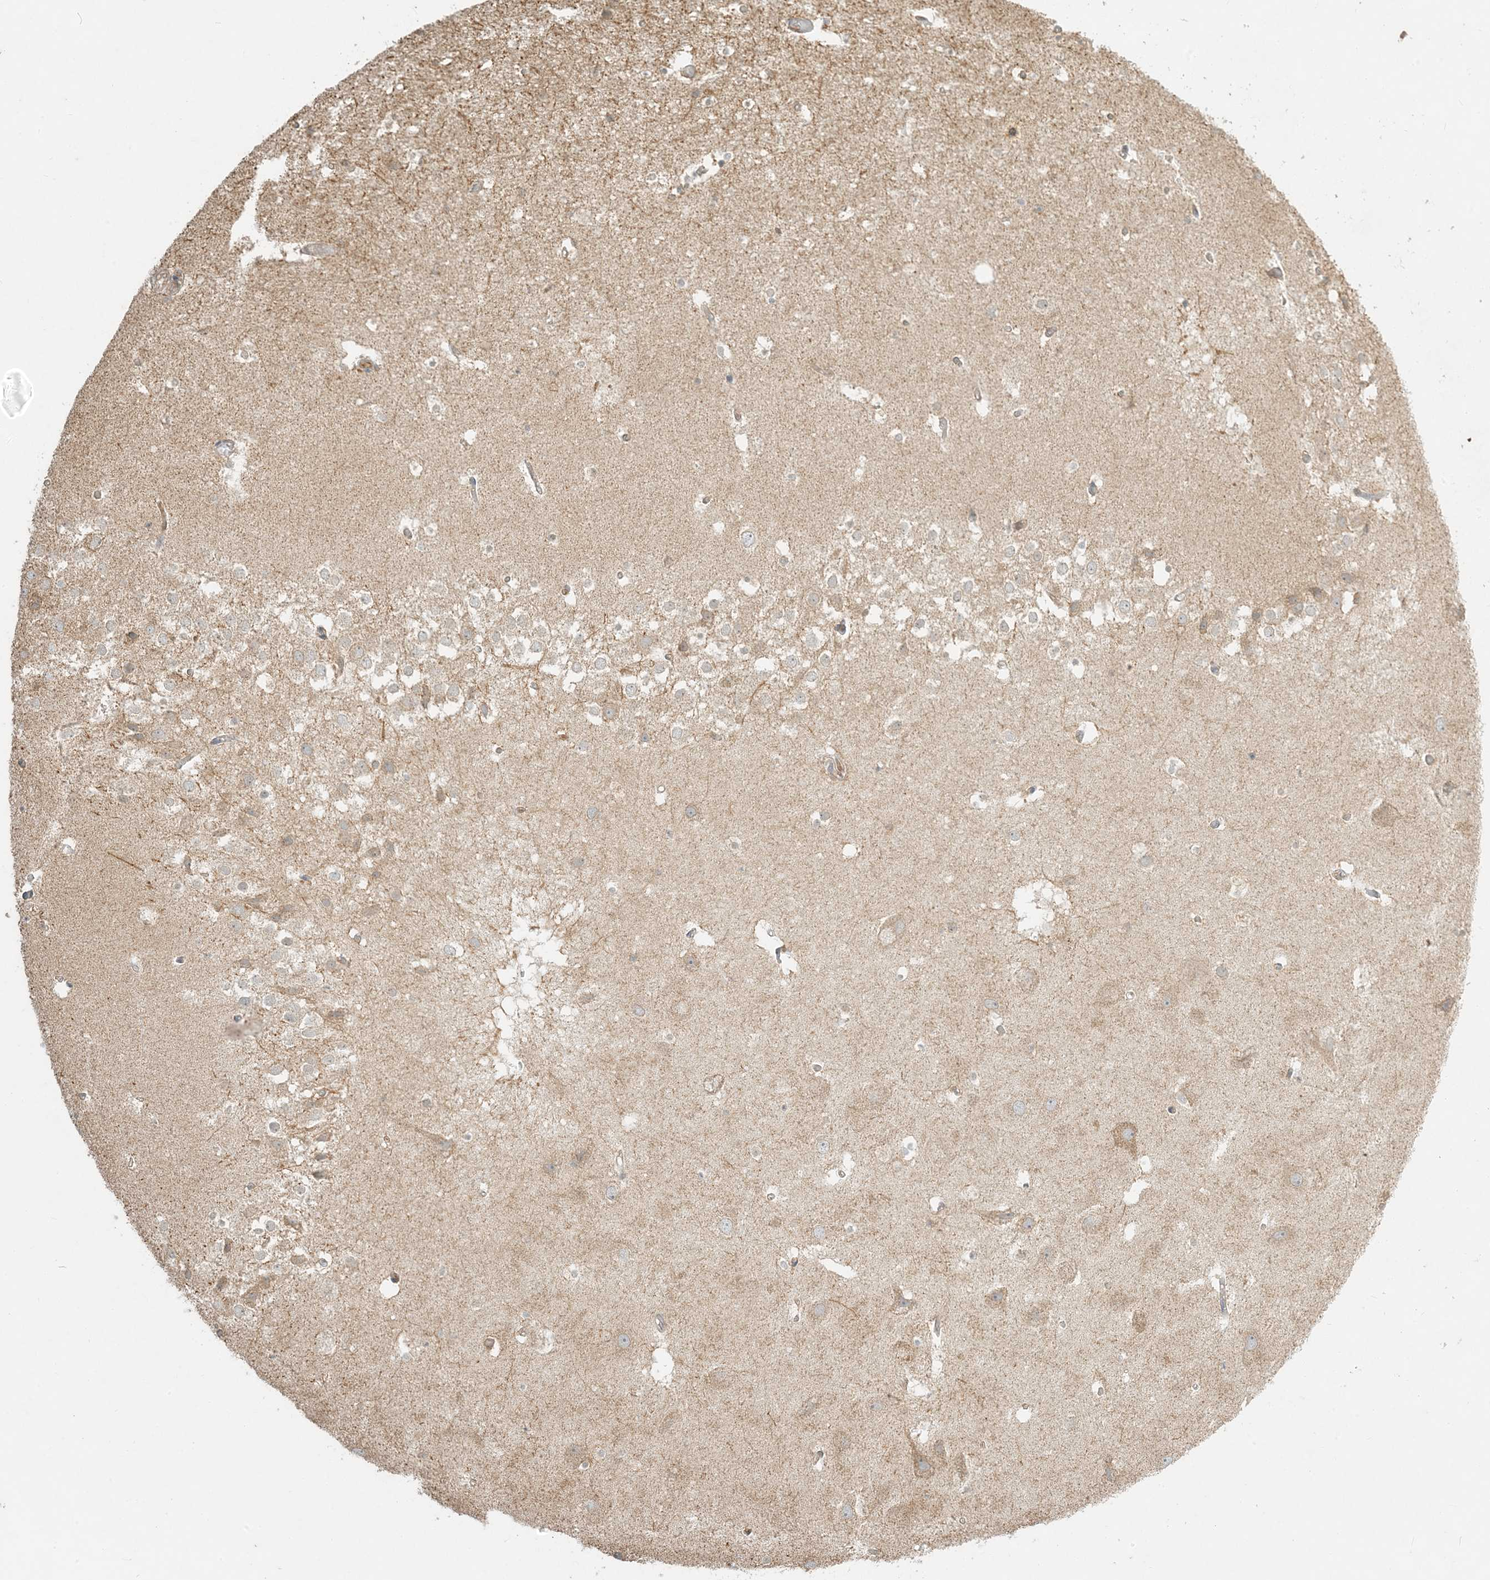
{"staining": {"intensity": "moderate", "quantity": "<25%", "location": "cytoplasmic/membranous"}, "tissue": "hippocampus", "cell_type": "Glial cells", "image_type": "normal", "snomed": [{"axis": "morphology", "description": "Normal tissue, NOS"}, {"axis": "topography", "description": "Hippocampus"}], "caption": "Normal hippocampus was stained to show a protein in brown. There is low levels of moderate cytoplasmic/membranous staining in about <25% of glial cells. The staining was performed using DAB (3,3'-diaminobenzidine) to visualize the protein expression in brown, while the nuclei were stained in blue with hematoxylin (Magnification: 20x).", "gene": "MCOLN1", "patient": {"sex": "female", "age": 52}}